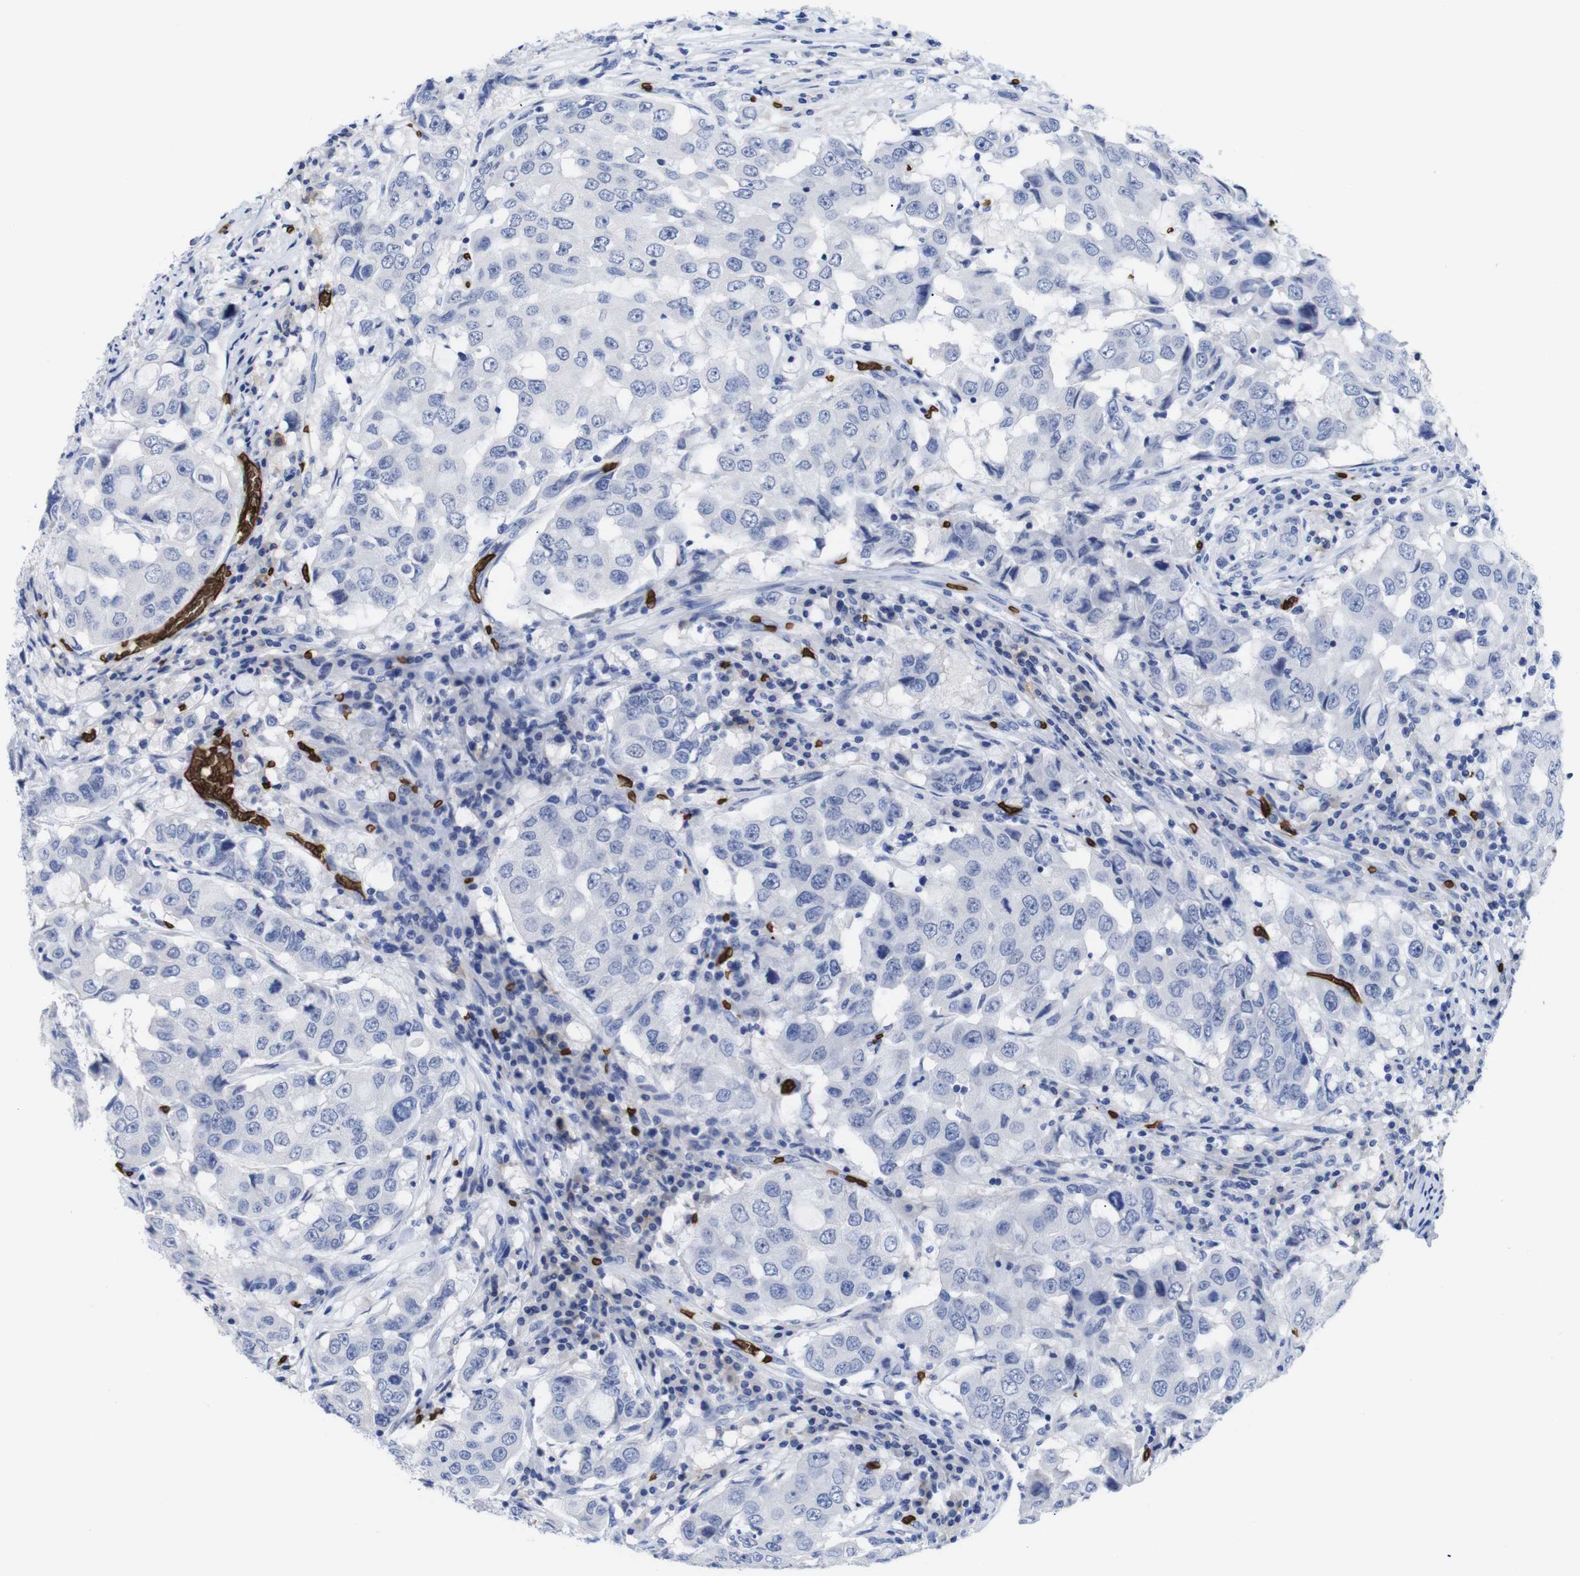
{"staining": {"intensity": "negative", "quantity": "none", "location": "none"}, "tissue": "breast cancer", "cell_type": "Tumor cells", "image_type": "cancer", "snomed": [{"axis": "morphology", "description": "Duct carcinoma"}, {"axis": "topography", "description": "Breast"}], "caption": "A histopathology image of human breast intraductal carcinoma is negative for staining in tumor cells.", "gene": "S1PR2", "patient": {"sex": "female", "age": 27}}